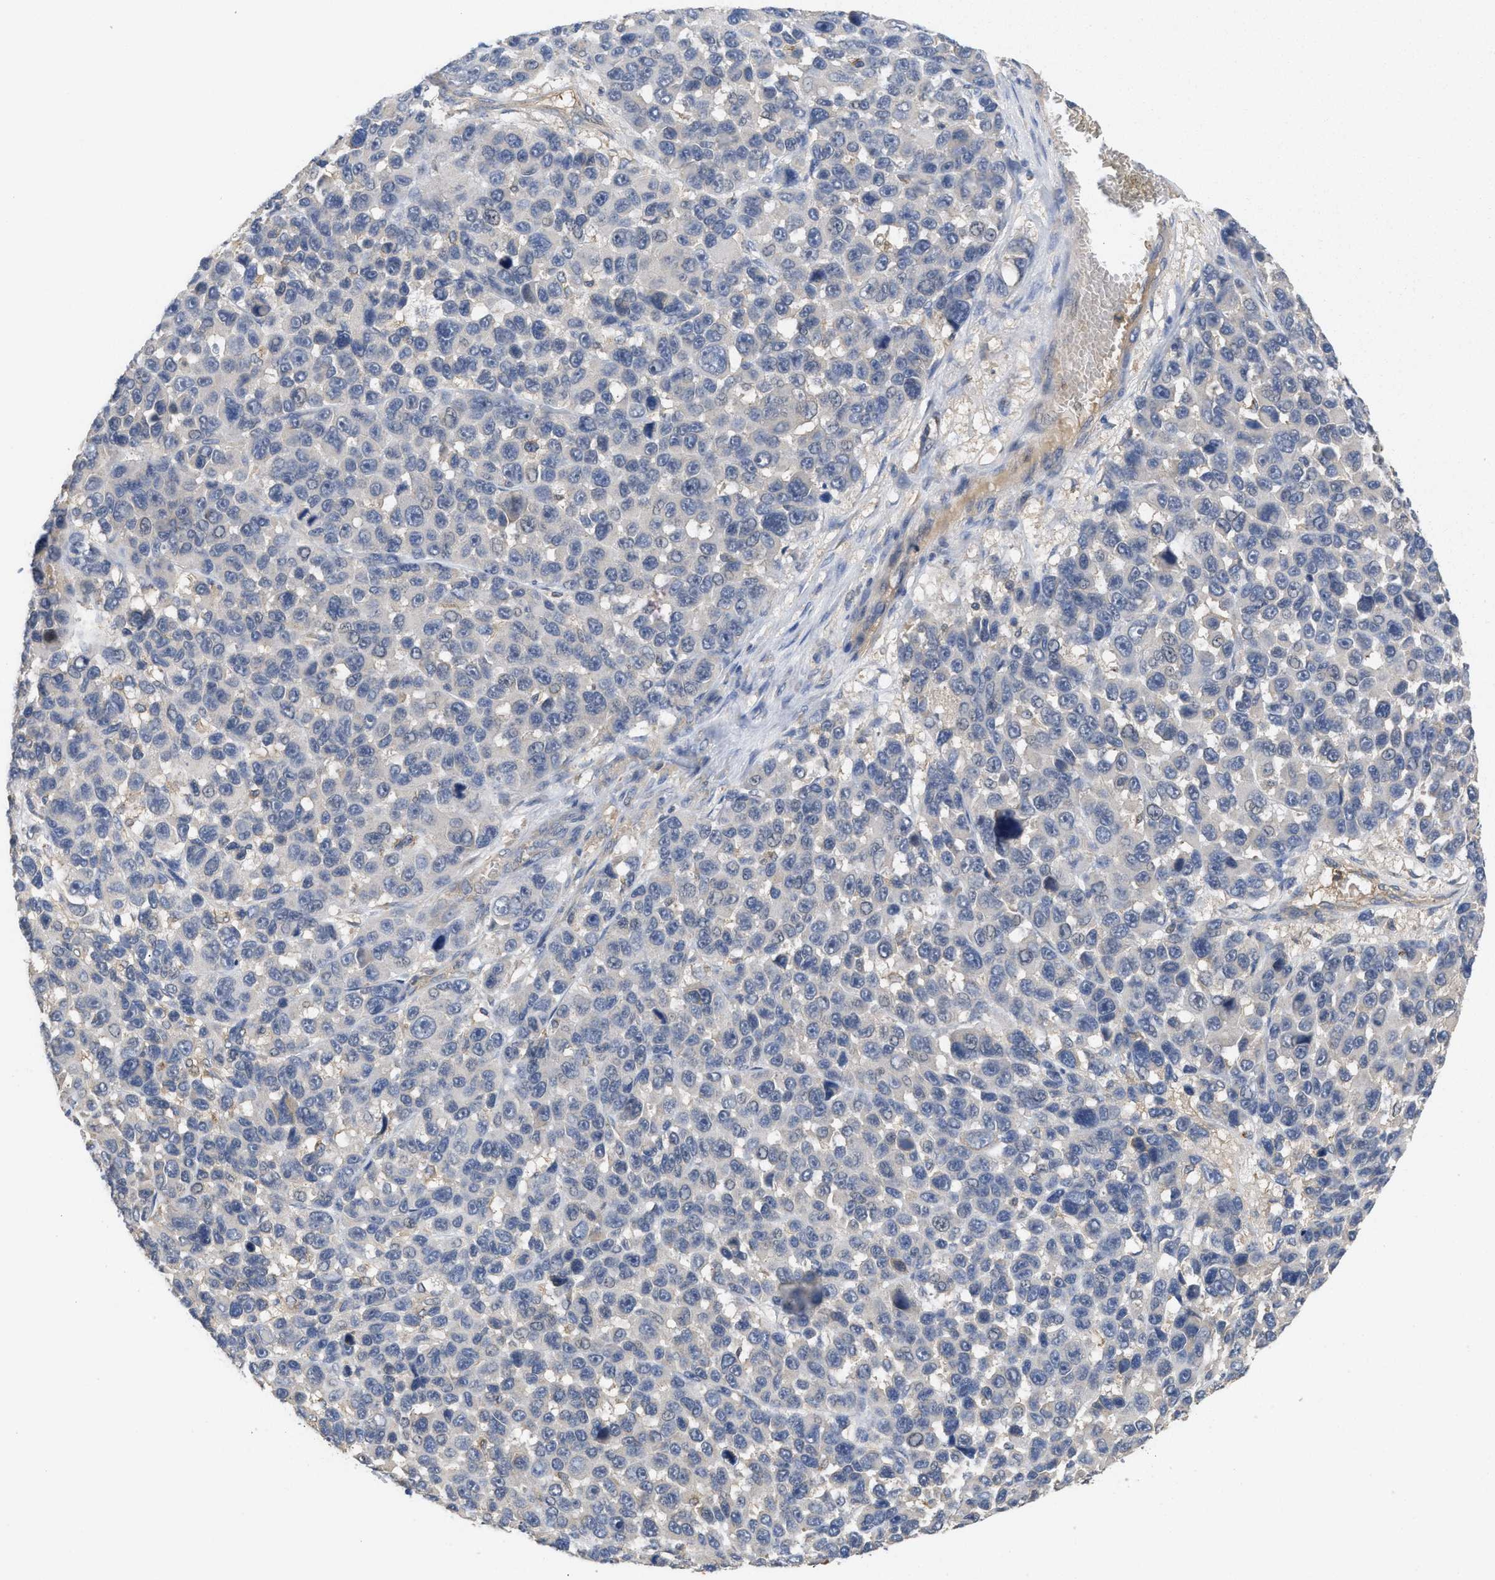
{"staining": {"intensity": "negative", "quantity": "none", "location": "none"}, "tissue": "melanoma", "cell_type": "Tumor cells", "image_type": "cancer", "snomed": [{"axis": "morphology", "description": "Malignant melanoma, NOS"}, {"axis": "topography", "description": "Skin"}], "caption": "An IHC micrograph of malignant melanoma is shown. There is no staining in tumor cells of malignant melanoma.", "gene": "RNF216", "patient": {"sex": "male", "age": 53}}